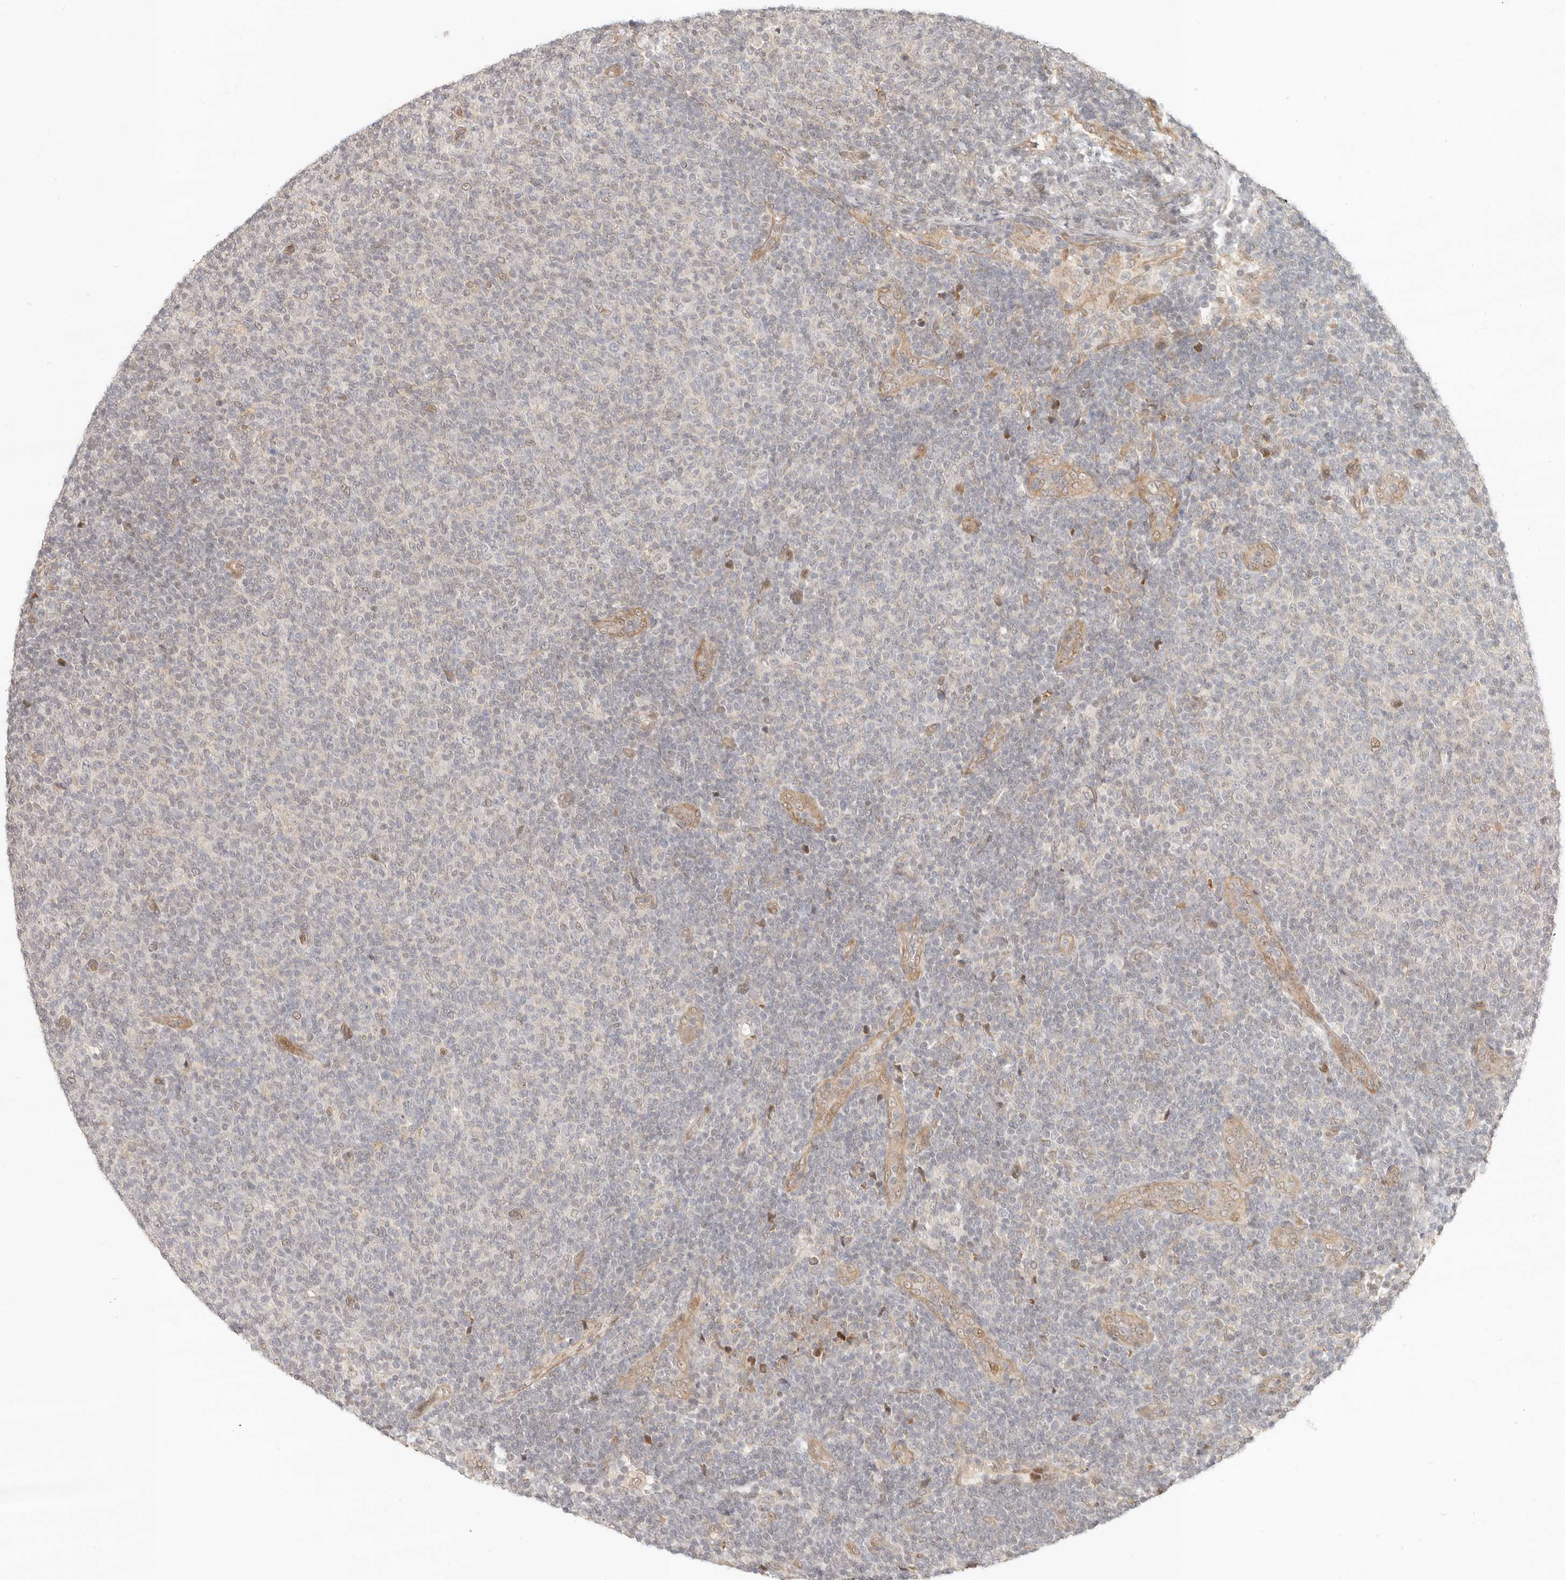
{"staining": {"intensity": "negative", "quantity": "none", "location": "none"}, "tissue": "lymphoma", "cell_type": "Tumor cells", "image_type": "cancer", "snomed": [{"axis": "morphology", "description": "Malignant lymphoma, non-Hodgkin's type, Low grade"}, {"axis": "topography", "description": "Lymph node"}], "caption": "Tumor cells are negative for brown protein staining in malignant lymphoma, non-Hodgkin's type (low-grade). (Stains: DAB IHC with hematoxylin counter stain, Microscopy: brightfield microscopy at high magnification).", "gene": "TUFT1", "patient": {"sex": "male", "age": 66}}